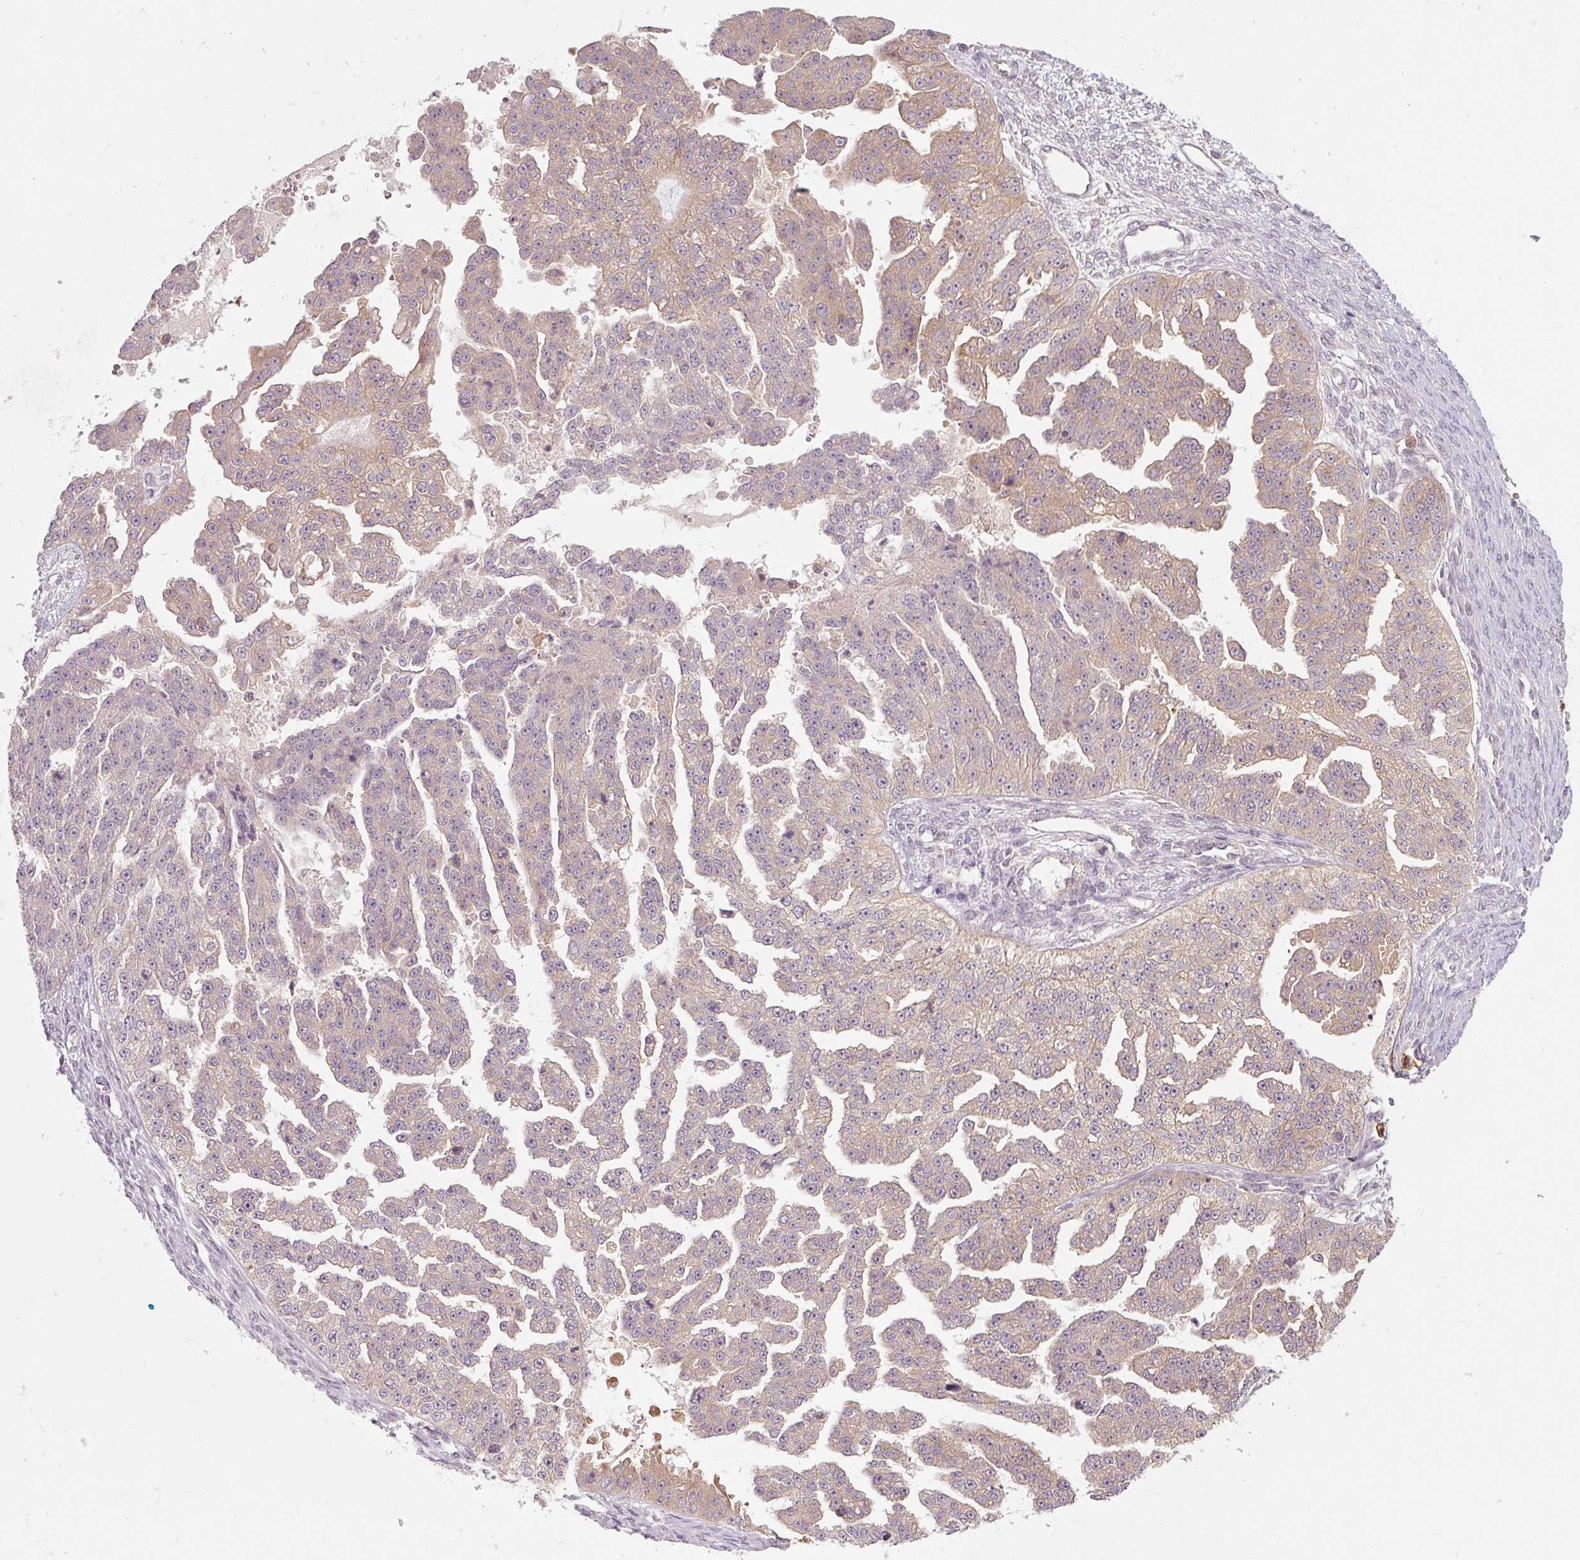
{"staining": {"intensity": "weak", "quantity": "25%-75%", "location": "cytoplasmic/membranous"}, "tissue": "ovarian cancer", "cell_type": "Tumor cells", "image_type": "cancer", "snomed": [{"axis": "morphology", "description": "Cystadenocarcinoma, serous, NOS"}, {"axis": "topography", "description": "Ovary"}], "caption": "Tumor cells reveal weak cytoplasmic/membranous expression in approximately 25%-75% of cells in ovarian cancer. (DAB IHC with brightfield microscopy, high magnification).", "gene": "CTTNBP2", "patient": {"sex": "female", "age": 58}}